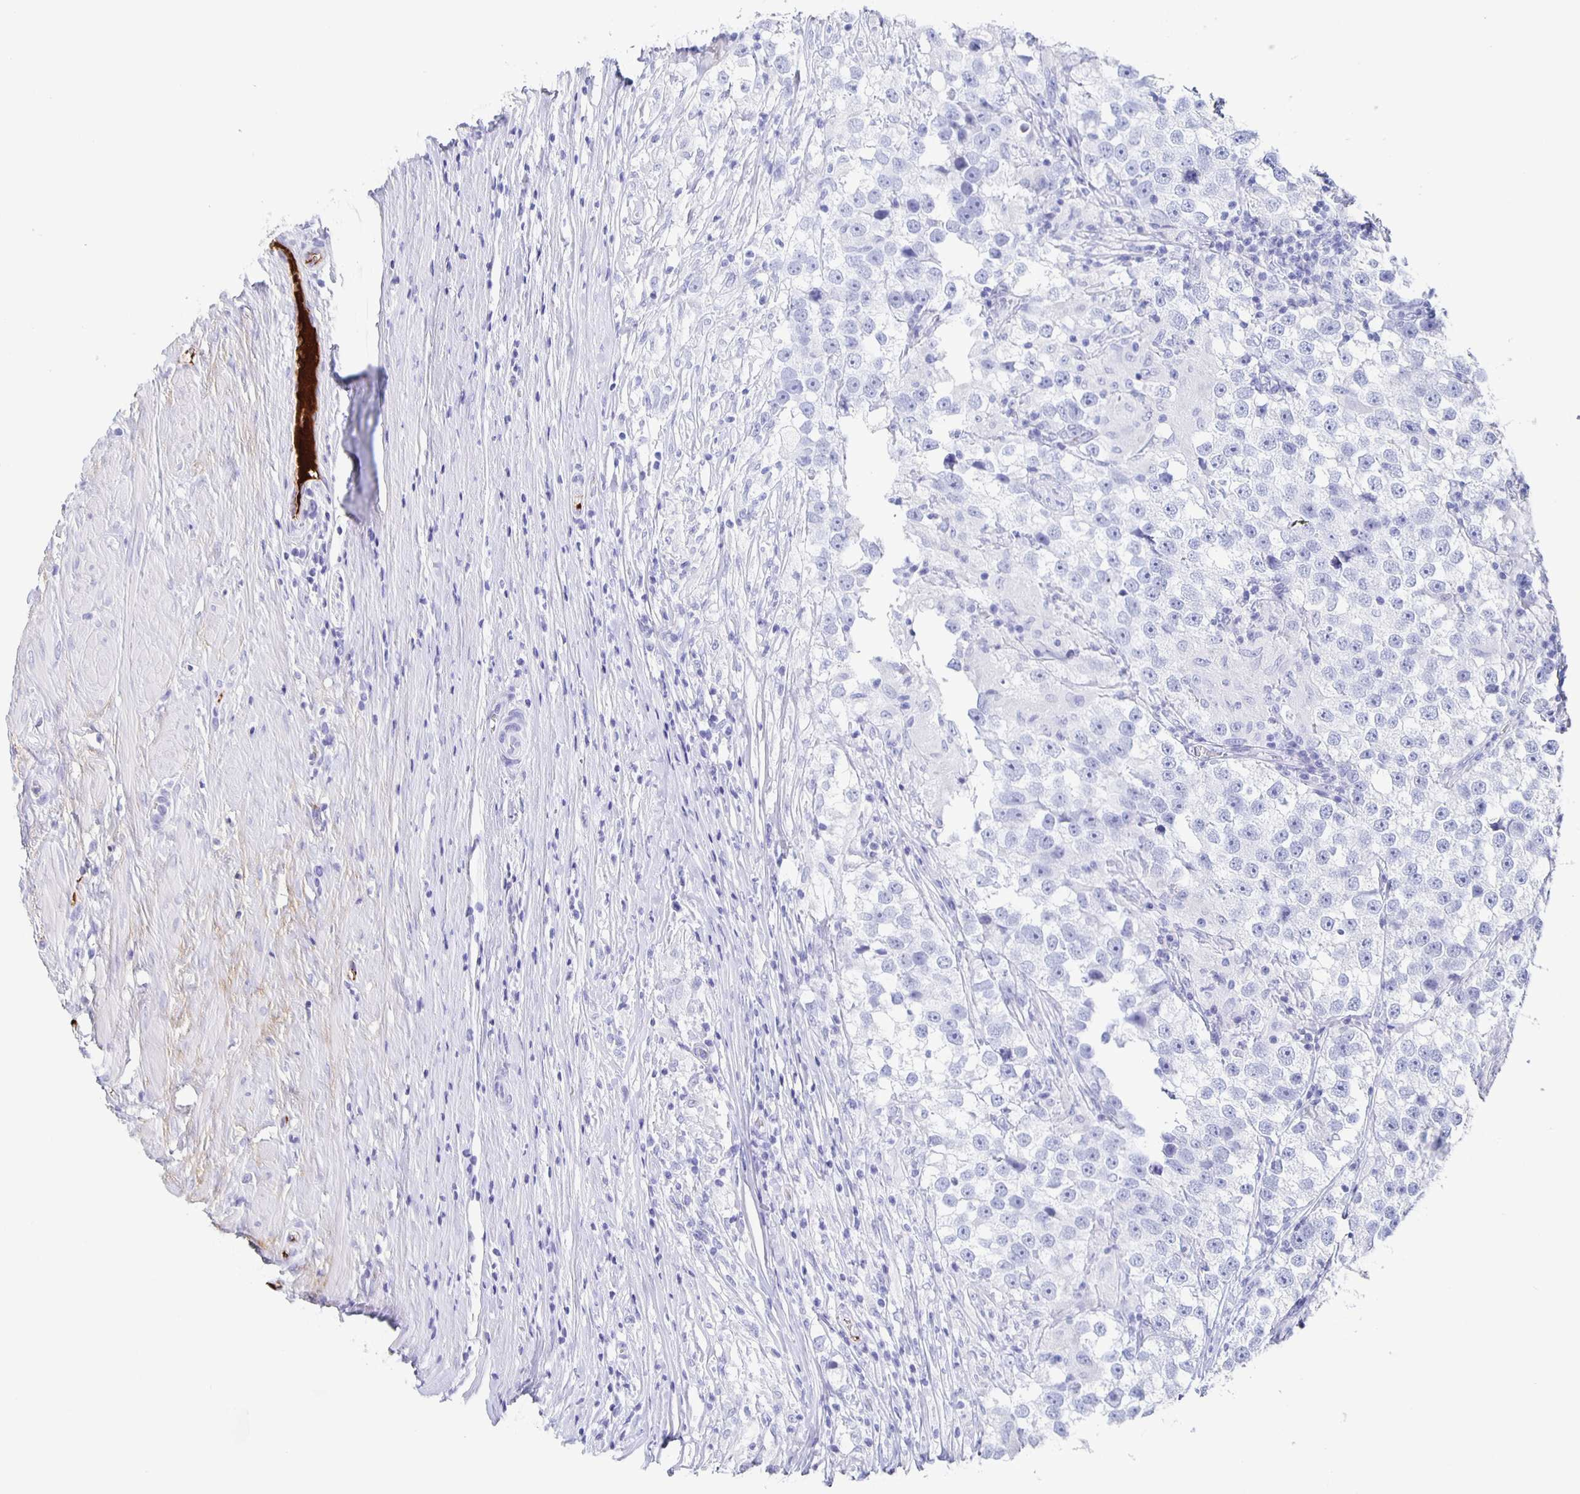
{"staining": {"intensity": "negative", "quantity": "none", "location": "none"}, "tissue": "testis cancer", "cell_type": "Tumor cells", "image_type": "cancer", "snomed": [{"axis": "morphology", "description": "Seminoma, NOS"}, {"axis": "topography", "description": "Testis"}], "caption": "An image of human testis cancer is negative for staining in tumor cells. Brightfield microscopy of immunohistochemistry (IHC) stained with DAB (brown) and hematoxylin (blue), captured at high magnification.", "gene": "FGA", "patient": {"sex": "male", "age": 46}}